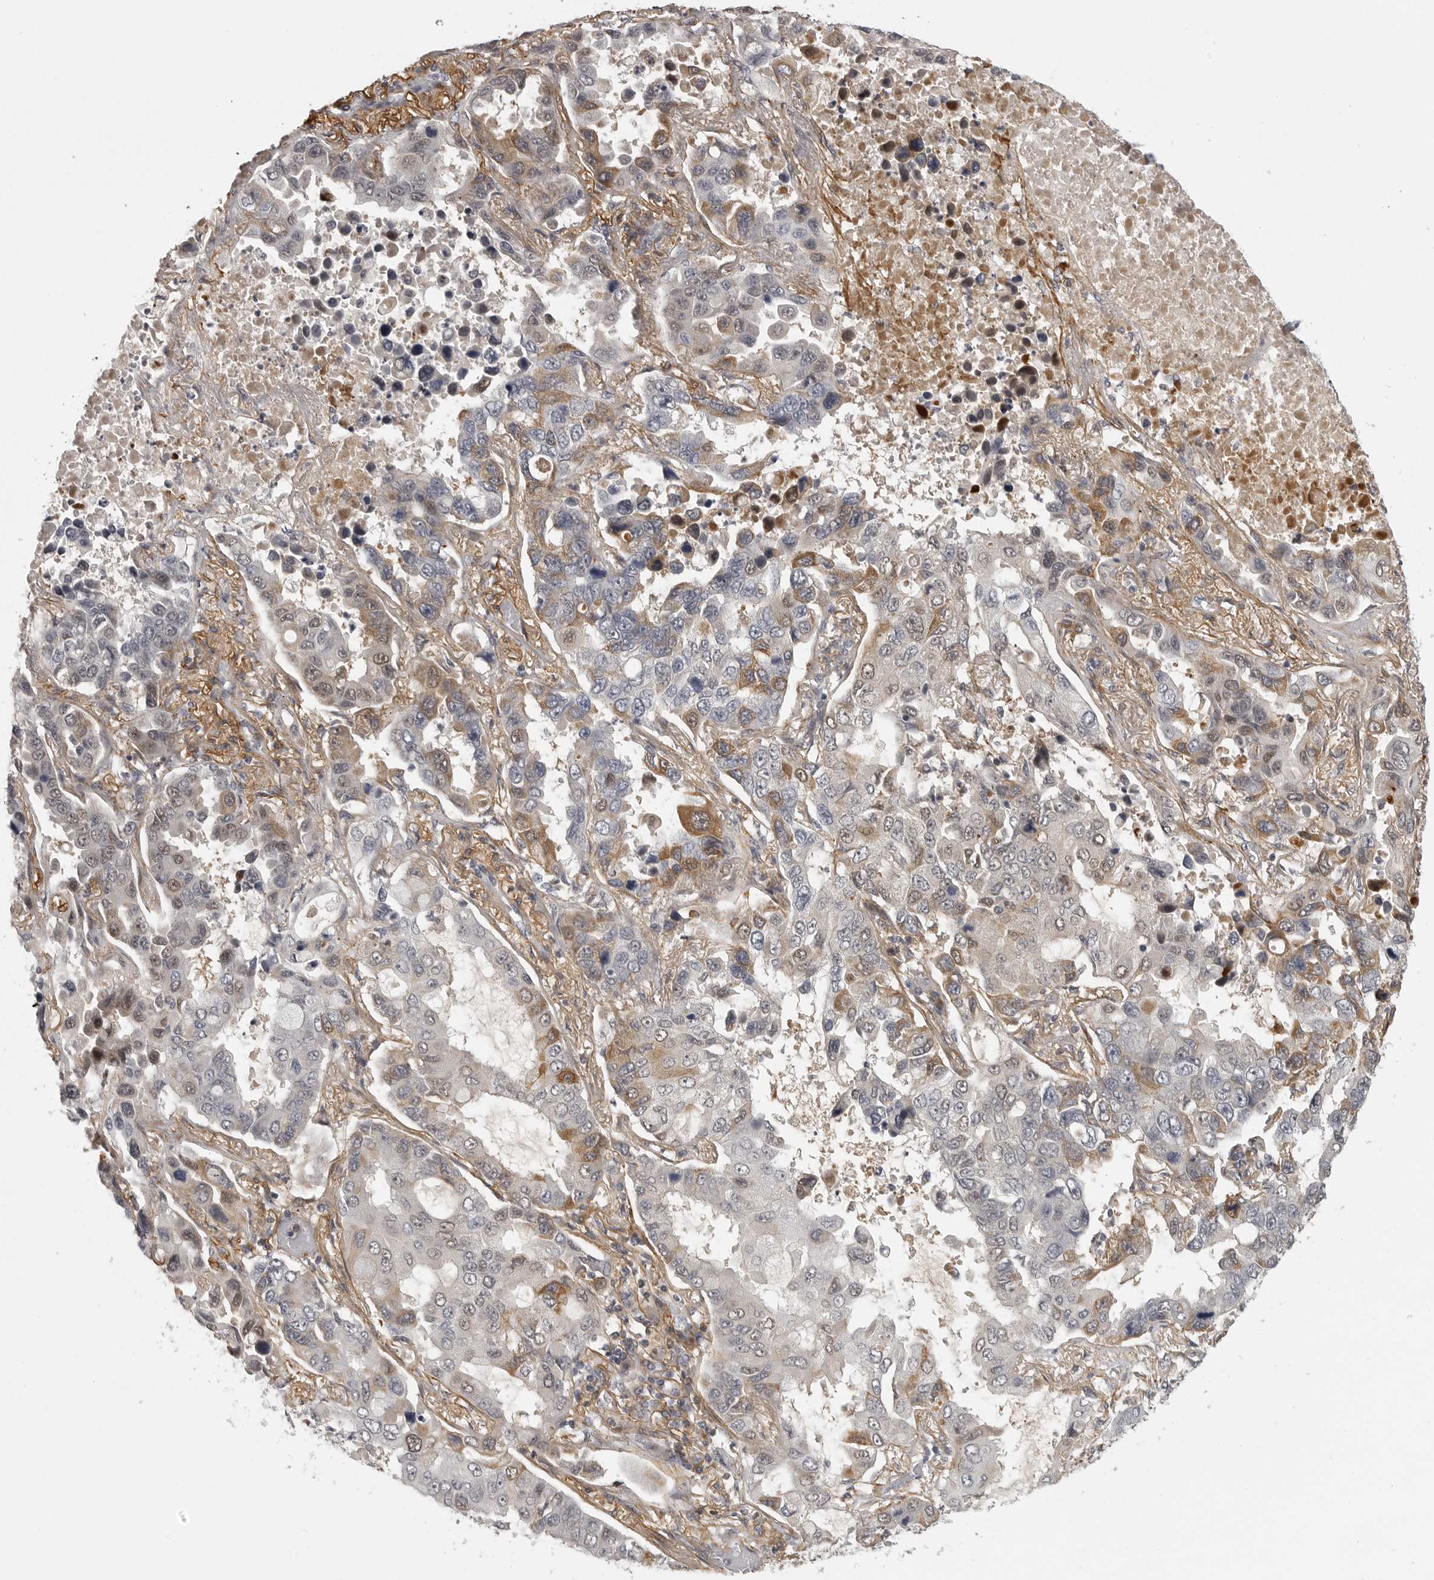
{"staining": {"intensity": "moderate", "quantity": "<25%", "location": "cytoplasmic/membranous"}, "tissue": "lung cancer", "cell_type": "Tumor cells", "image_type": "cancer", "snomed": [{"axis": "morphology", "description": "Adenocarcinoma, NOS"}, {"axis": "topography", "description": "Lung"}], "caption": "Immunohistochemical staining of lung cancer (adenocarcinoma) displays low levels of moderate cytoplasmic/membranous expression in approximately <25% of tumor cells.", "gene": "UROD", "patient": {"sex": "male", "age": 64}}